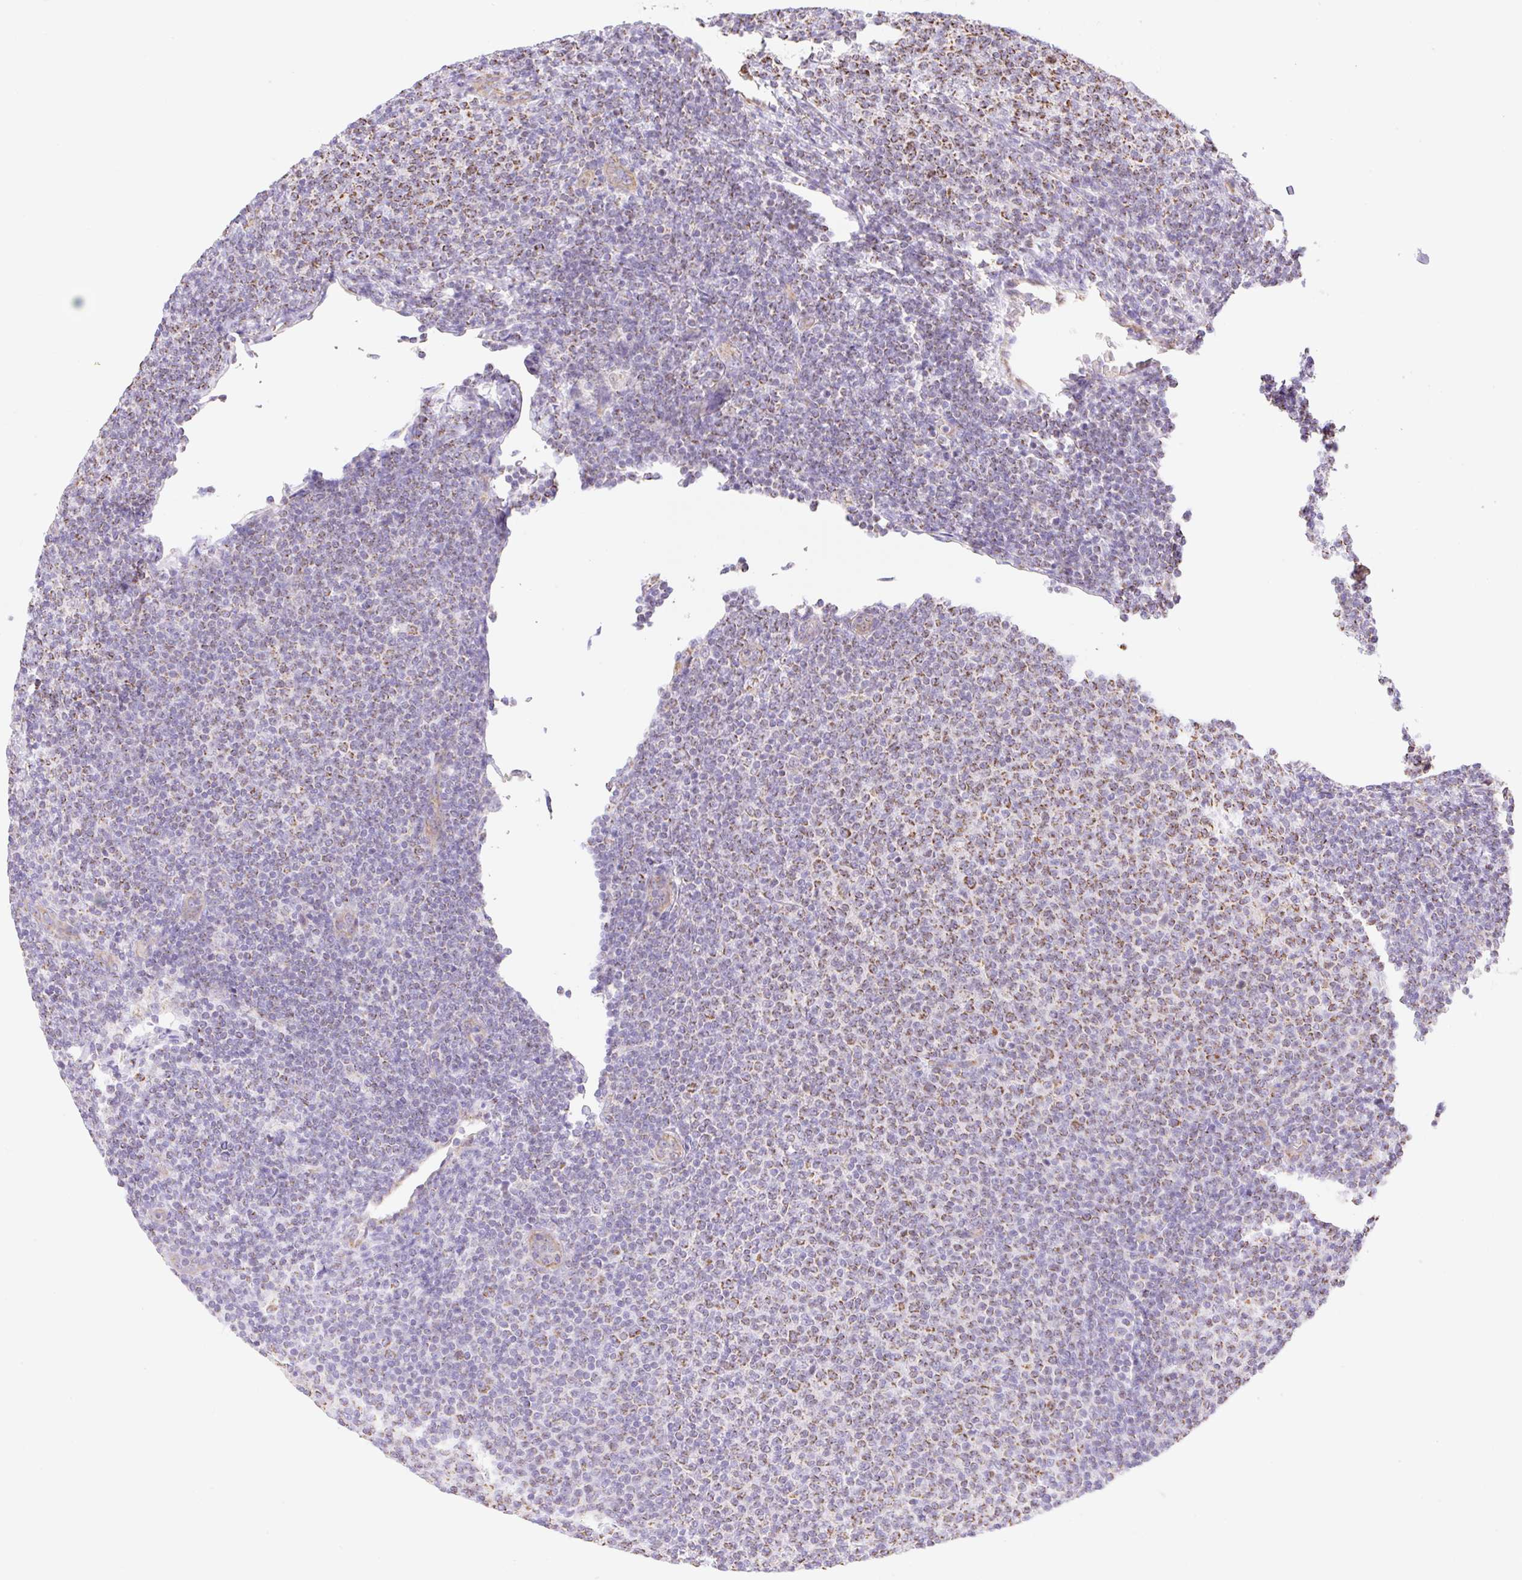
{"staining": {"intensity": "moderate", "quantity": "25%-75%", "location": "cytoplasmic/membranous"}, "tissue": "lymphoma", "cell_type": "Tumor cells", "image_type": "cancer", "snomed": [{"axis": "morphology", "description": "Malignant lymphoma, non-Hodgkin's type, Low grade"}, {"axis": "topography", "description": "Lymph node"}], "caption": "This photomicrograph reveals immunohistochemistry staining of human malignant lymphoma, non-Hodgkin's type (low-grade), with medium moderate cytoplasmic/membranous positivity in approximately 25%-75% of tumor cells.", "gene": "ESAM", "patient": {"sex": "male", "age": 66}}